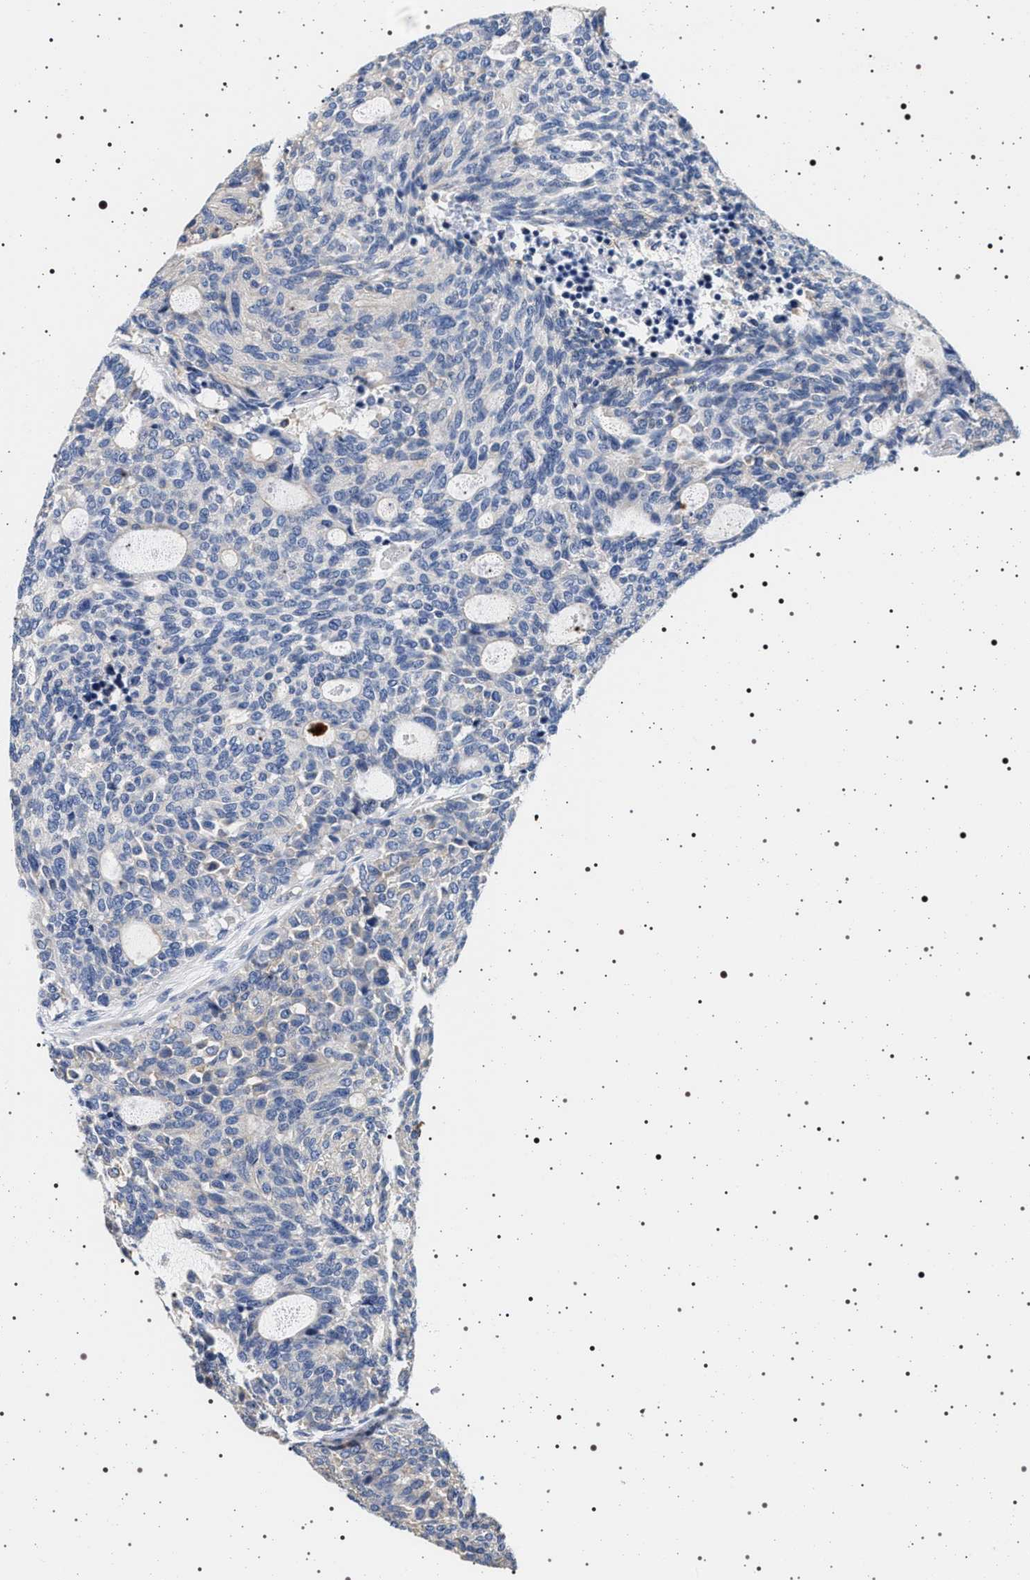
{"staining": {"intensity": "negative", "quantity": "none", "location": "none"}, "tissue": "carcinoid", "cell_type": "Tumor cells", "image_type": "cancer", "snomed": [{"axis": "morphology", "description": "Carcinoid, malignant, NOS"}, {"axis": "topography", "description": "Pancreas"}], "caption": "Immunohistochemistry photomicrograph of neoplastic tissue: malignant carcinoid stained with DAB exhibits no significant protein expression in tumor cells. (DAB immunohistochemistry (IHC) visualized using brightfield microscopy, high magnification).", "gene": "HSD17B1", "patient": {"sex": "female", "age": 54}}